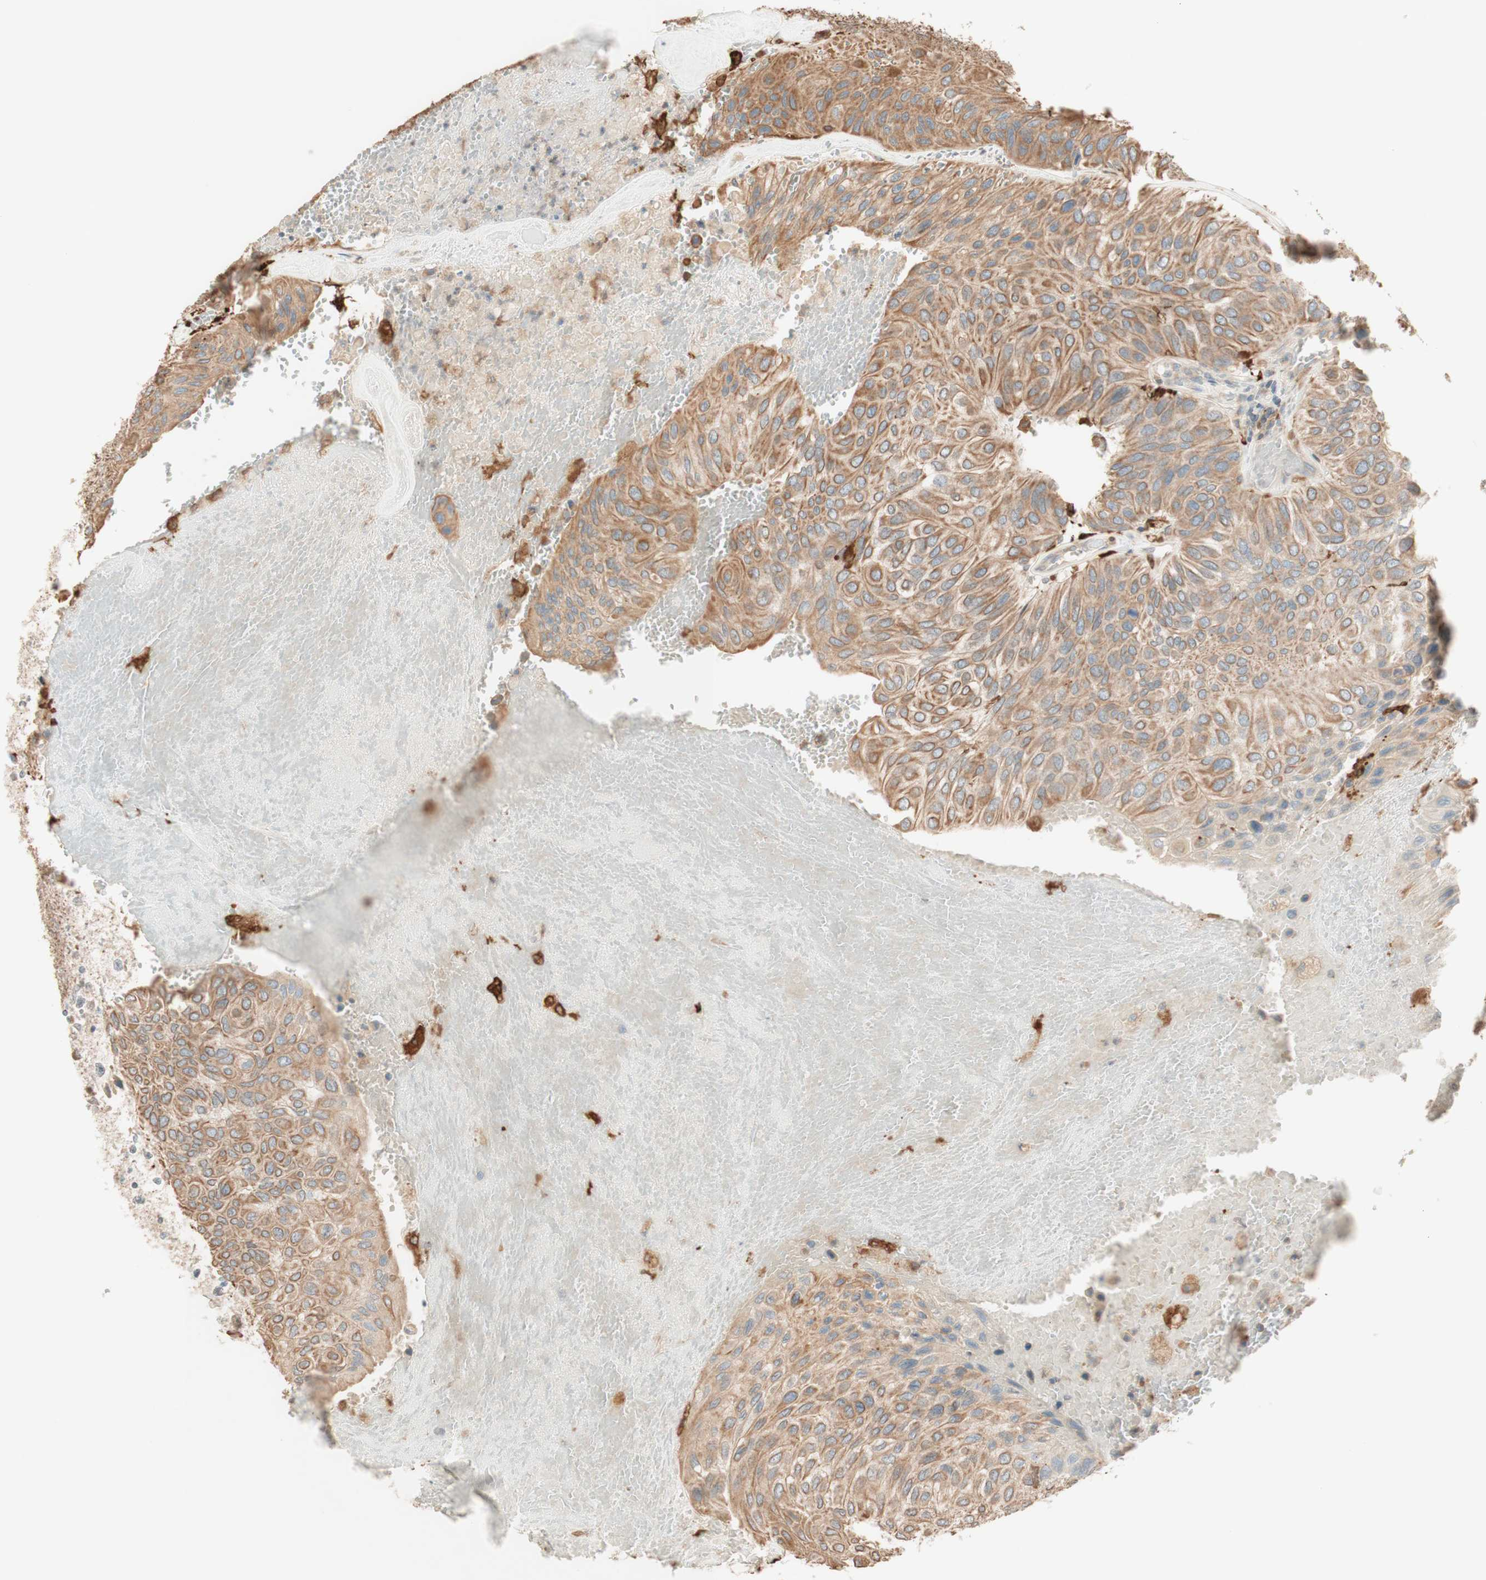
{"staining": {"intensity": "moderate", "quantity": ">75%", "location": "cytoplasmic/membranous"}, "tissue": "urothelial cancer", "cell_type": "Tumor cells", "image_type": "cancer", "snomed": [{"axis": "morphology", "description": "Urothelial carcinoma, High grade"}, {"axis": "topography", "description": "Urinary bladder"}], "caption": "Tumor cells demonstrate medium levels of moderate cytoplasmic/membranous positivity in approximately >75% of cells in human high-grade urothelial carcinoma.", "gene": "CLCN2", "patient": {"sex": "male", "age": 66}}